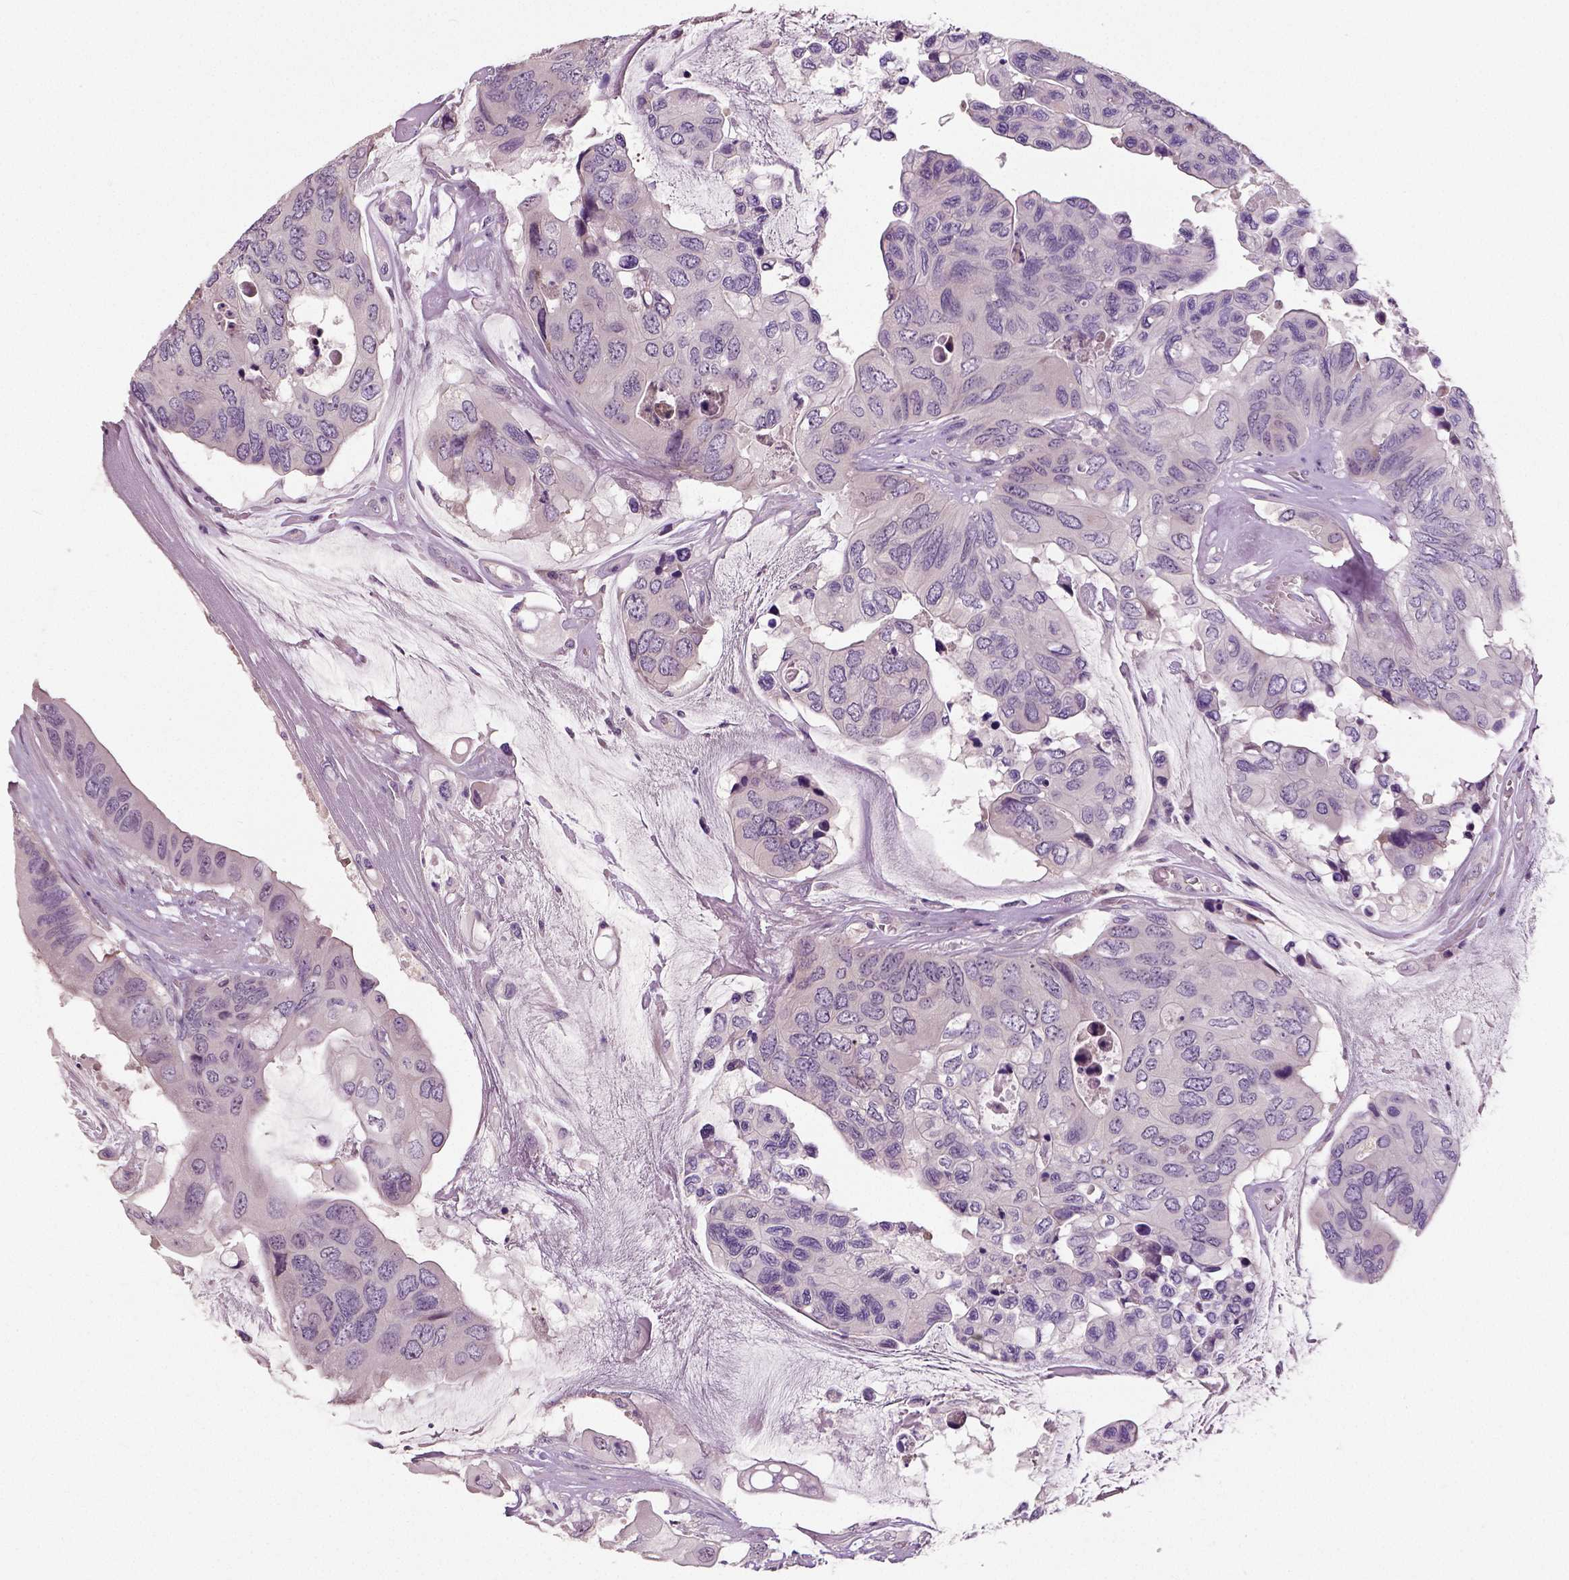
{"staining": {"intensity": "negative", "quantity": "none", "location": "none"}, "tissue": "colorectal cancer", "cell_type": "Tumor cells", "image_type": "cancer", "snomed": [{"axis": "morphology", "description": "Adenocarcinoma, NOS"}, {"axis": "topography", "description": "Rectum"}], "caption": "Tumor cells are negative for brown protein staining in colorectal adenocarcinoma.", "gene": "NECAB1", "patient": {"sex": "male", "age": 63}}